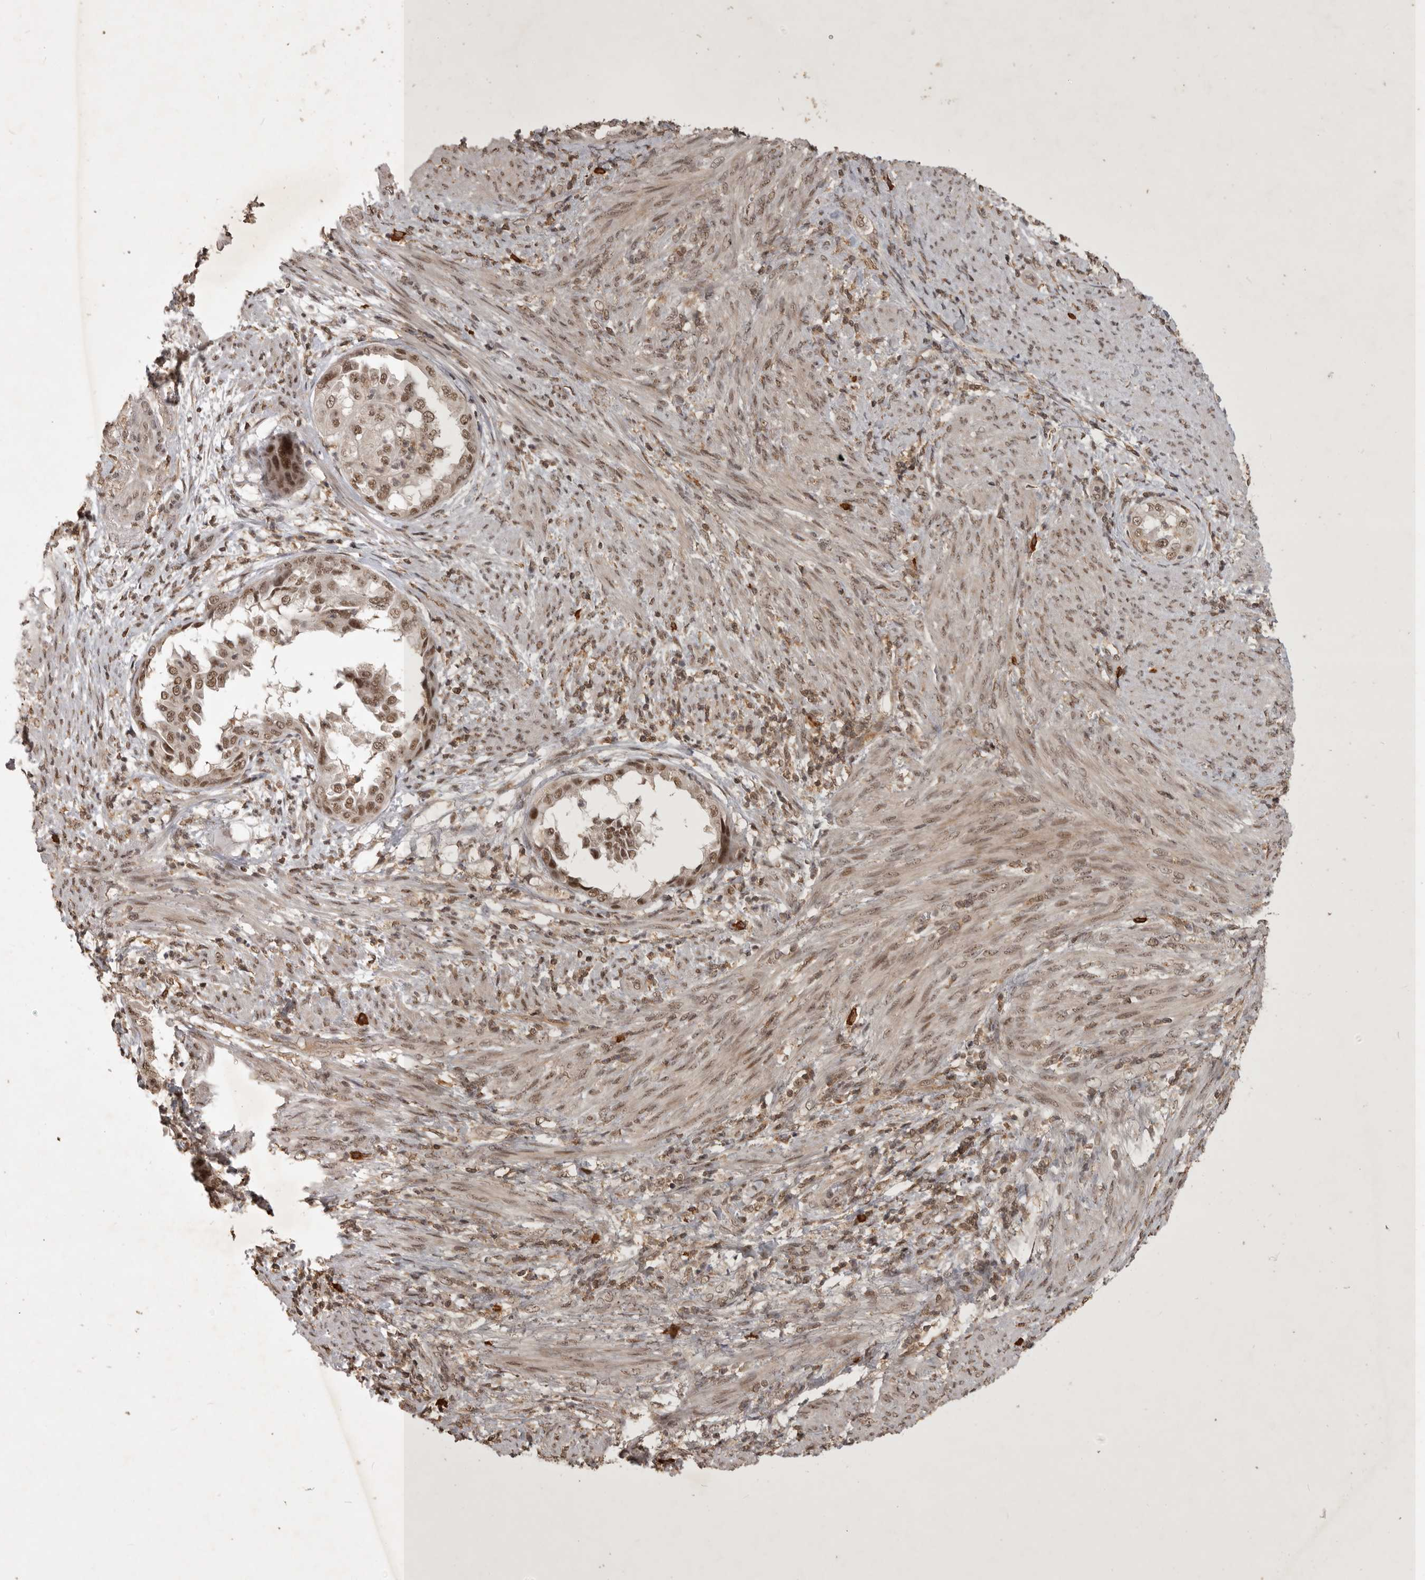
{"staining": {"intensity": "moderate", "quantity": ">75%", "location": "nuclear"}, "tissue": "endometrial cancer", "cell_type": "Tumor cells", "image_type": "cancer", "snomed": [{"axis": "morphology", "description": "Adenocarcinoma, NOS"}, {"axis": "topography", "description": "Endometrium"}], "caption": "This image exhibits immunohistochemistry (IHC) staining of adenocarcinoma (endometrial), with medium moderate nuclear positivity in about >75% of tumor cells.", "gene": "CBLL1", "patient": {"sex": "female", "age": 85}}